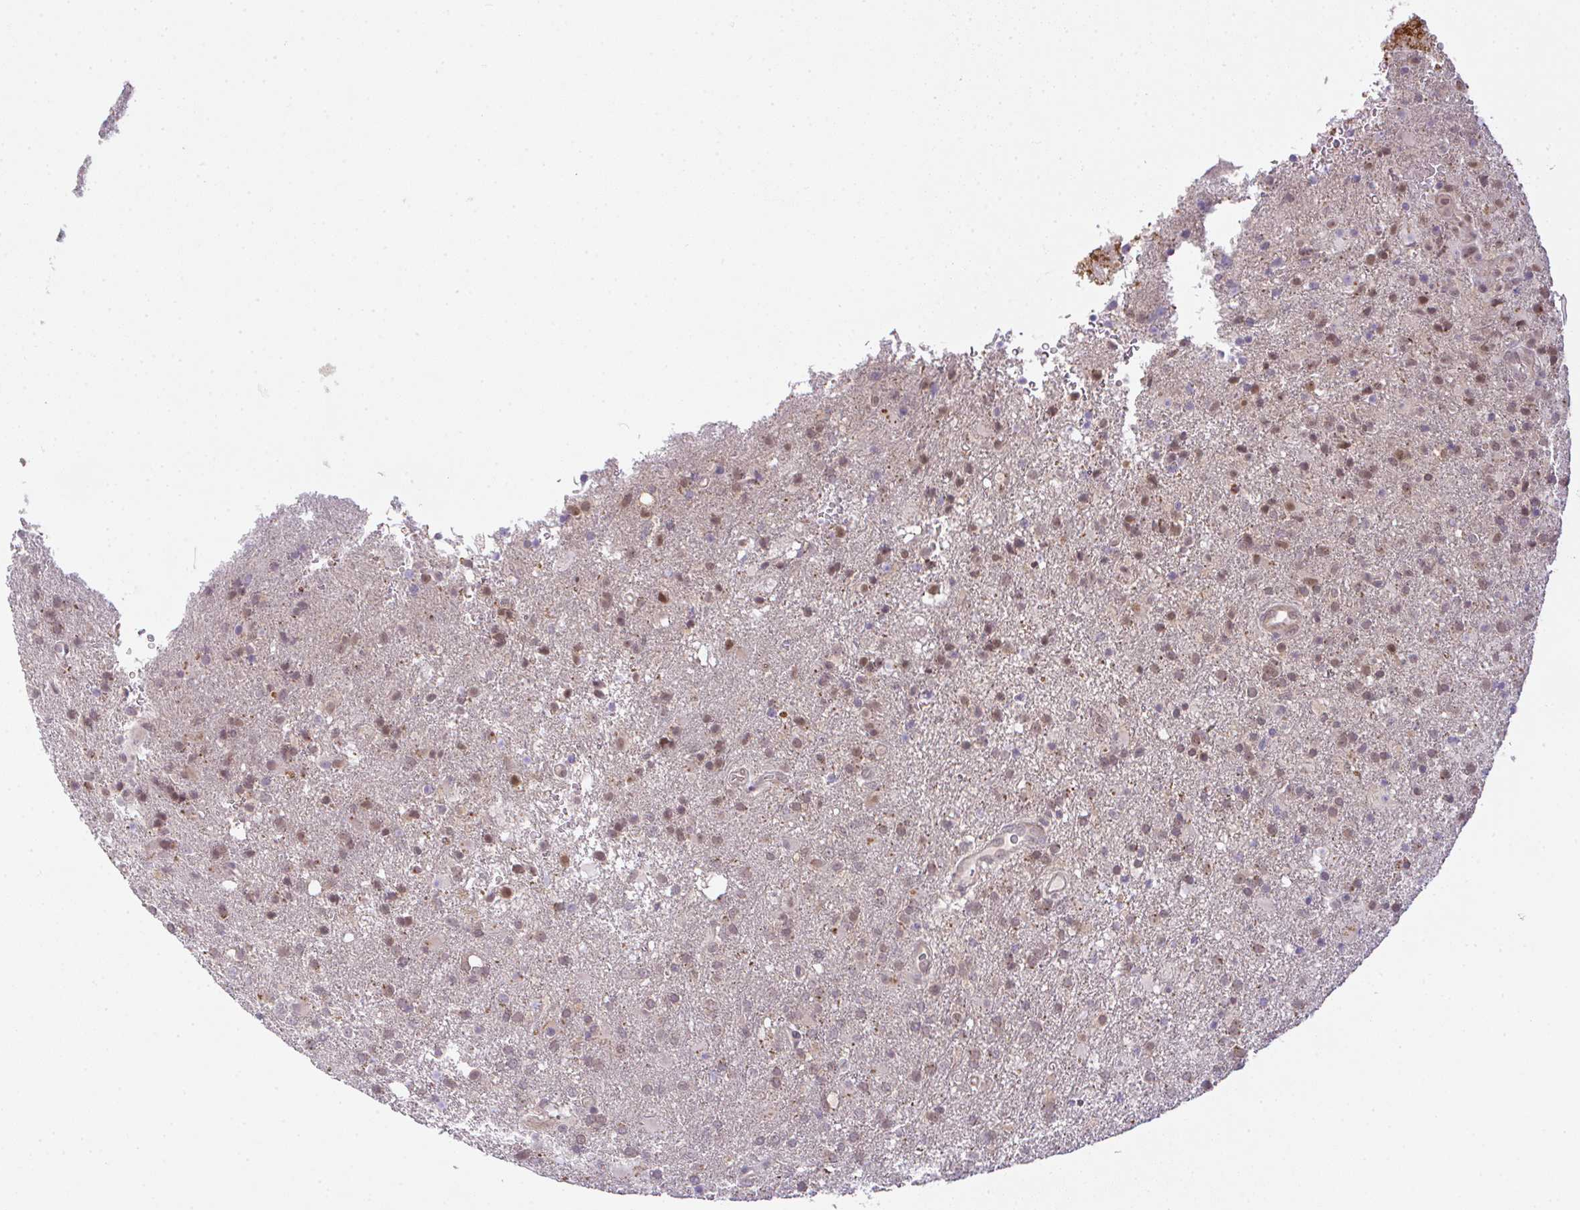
{"staining": {"intensity": "moderate", "quantity": "25%-75%", "location": "nuclear"}, "tissue": "glioma", "cell_type": "Tumor cells", "image_type": "cancer", "snomed": [{"axis": "morphology", "description": "Glioma, malignant, High grade"}, {"axis": "topography", "description": "Brain"}], "caption": "Protein positivity by immunohistochemistry shows moderate nuclear staining in approximately 25%-75% of tumor cells in high-grade glioma (malignant). The staining was performed using DAB to visualize the protein expression in brown, while the nuclei were stained in blue with hematoxylin (Magnification: 20x).", "gene": "CSE1L", "patient": {"sex": "female", "age": 74}}